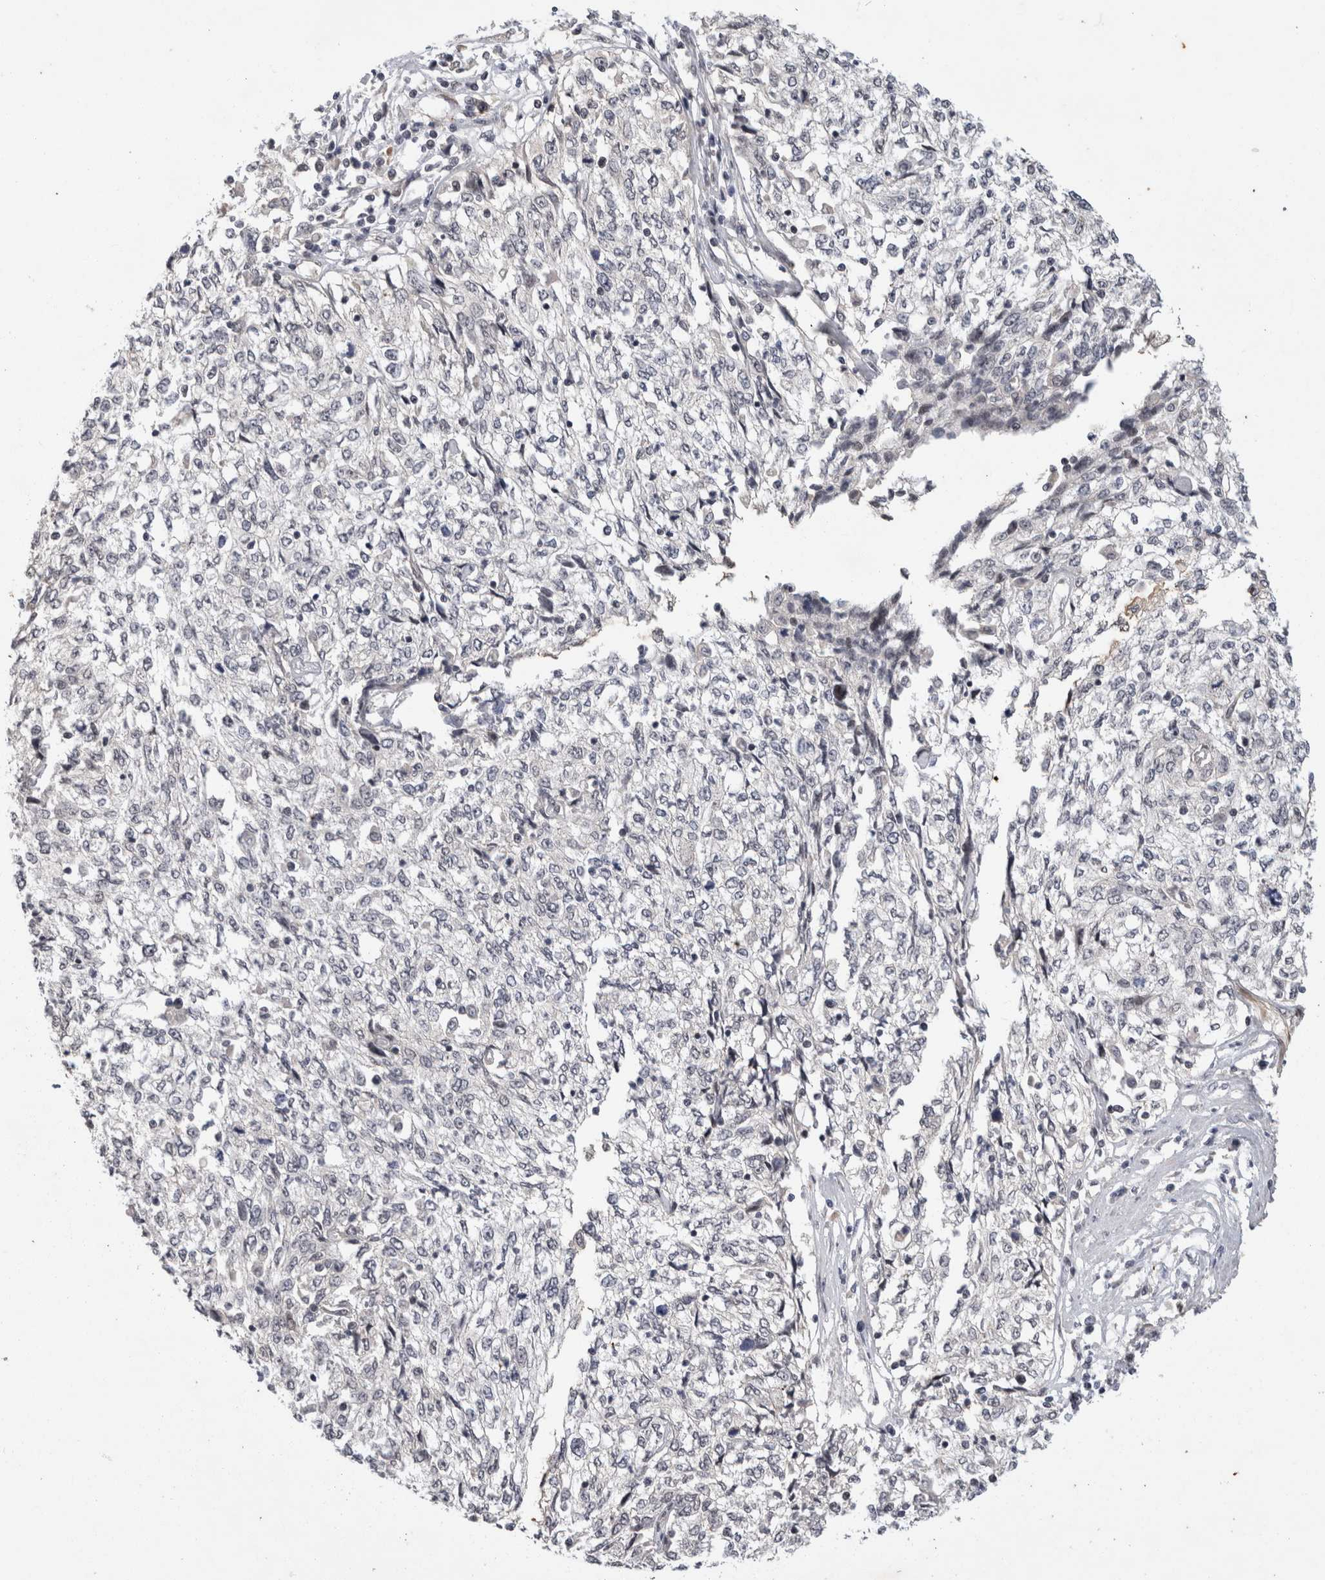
{"staining": {"intensity": "negative", "quantity": "none", "location": "none"}, "tissue": "cervical cancer", "cell_type": "Tumor cells", "image_type": "cancer", "snomed": [{"axis": "morphology", "description": "Squamous cell carcinoma, NOS"}, {"axis": "topography", "description": "Cervix"}], "caption": "Protein analysis of cervical squamous cell carcinoma displays no significant positivity in tumor cells.", "gene": "CRISPLD1", "patient": {"sex": "female", "age": 57}}